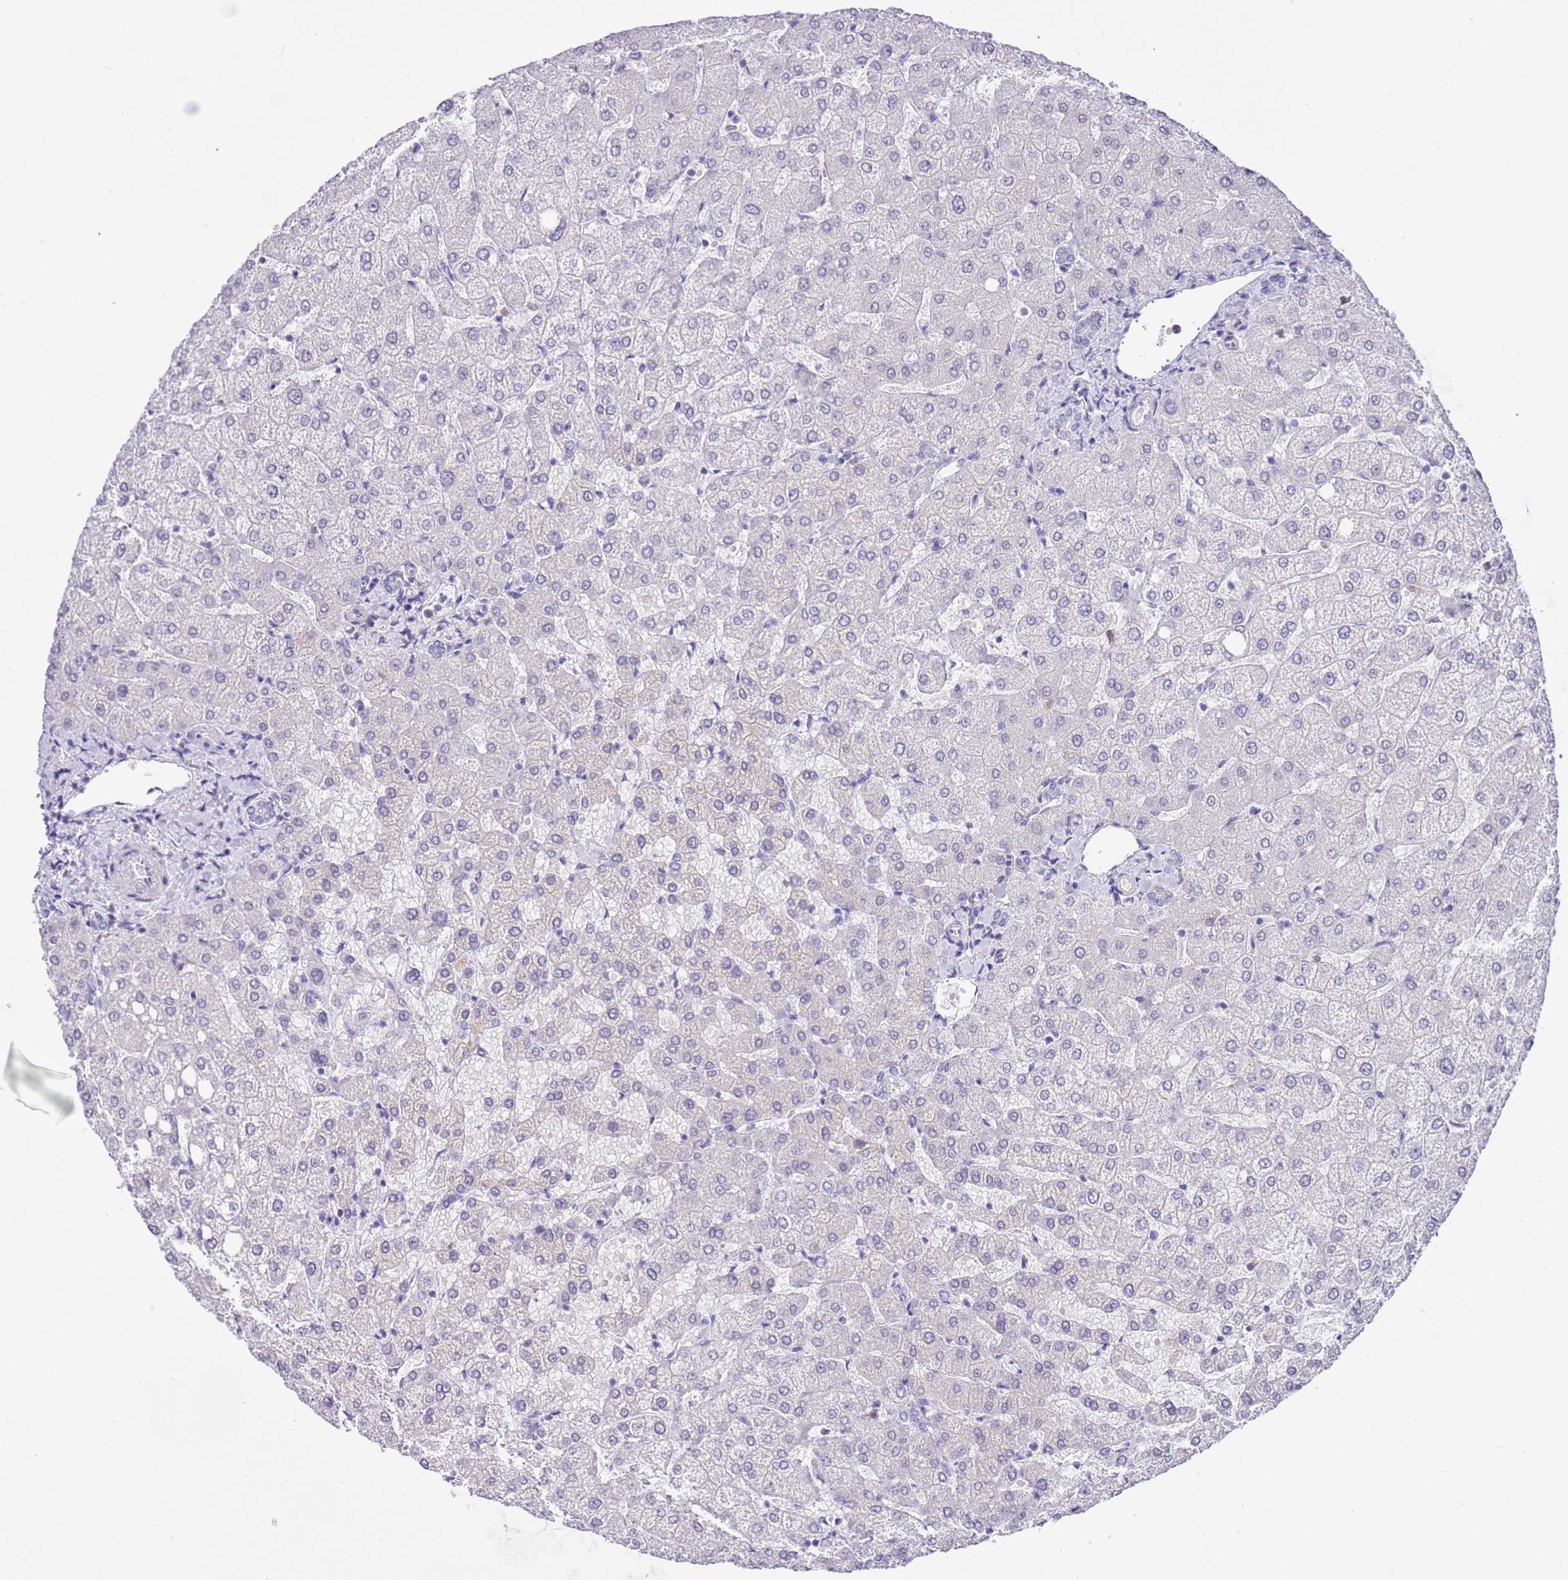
{"staining": {"intensity": "negative", "quantity": "none", "location": "none"}, "tissue": "liver", "cell_type": "Cholangiocytes", "image_type": "normal", "snomed": [{"axis": "morphology", "description": "Normal tissue, NOS"}, {"axis": "topography", "description": "Liver"}], "caption": "IHC of benign human liver reveals no staining in cholangiocytes.", "gene": "PPP1R17", "patient": {"sex": "female", "age": 54}}